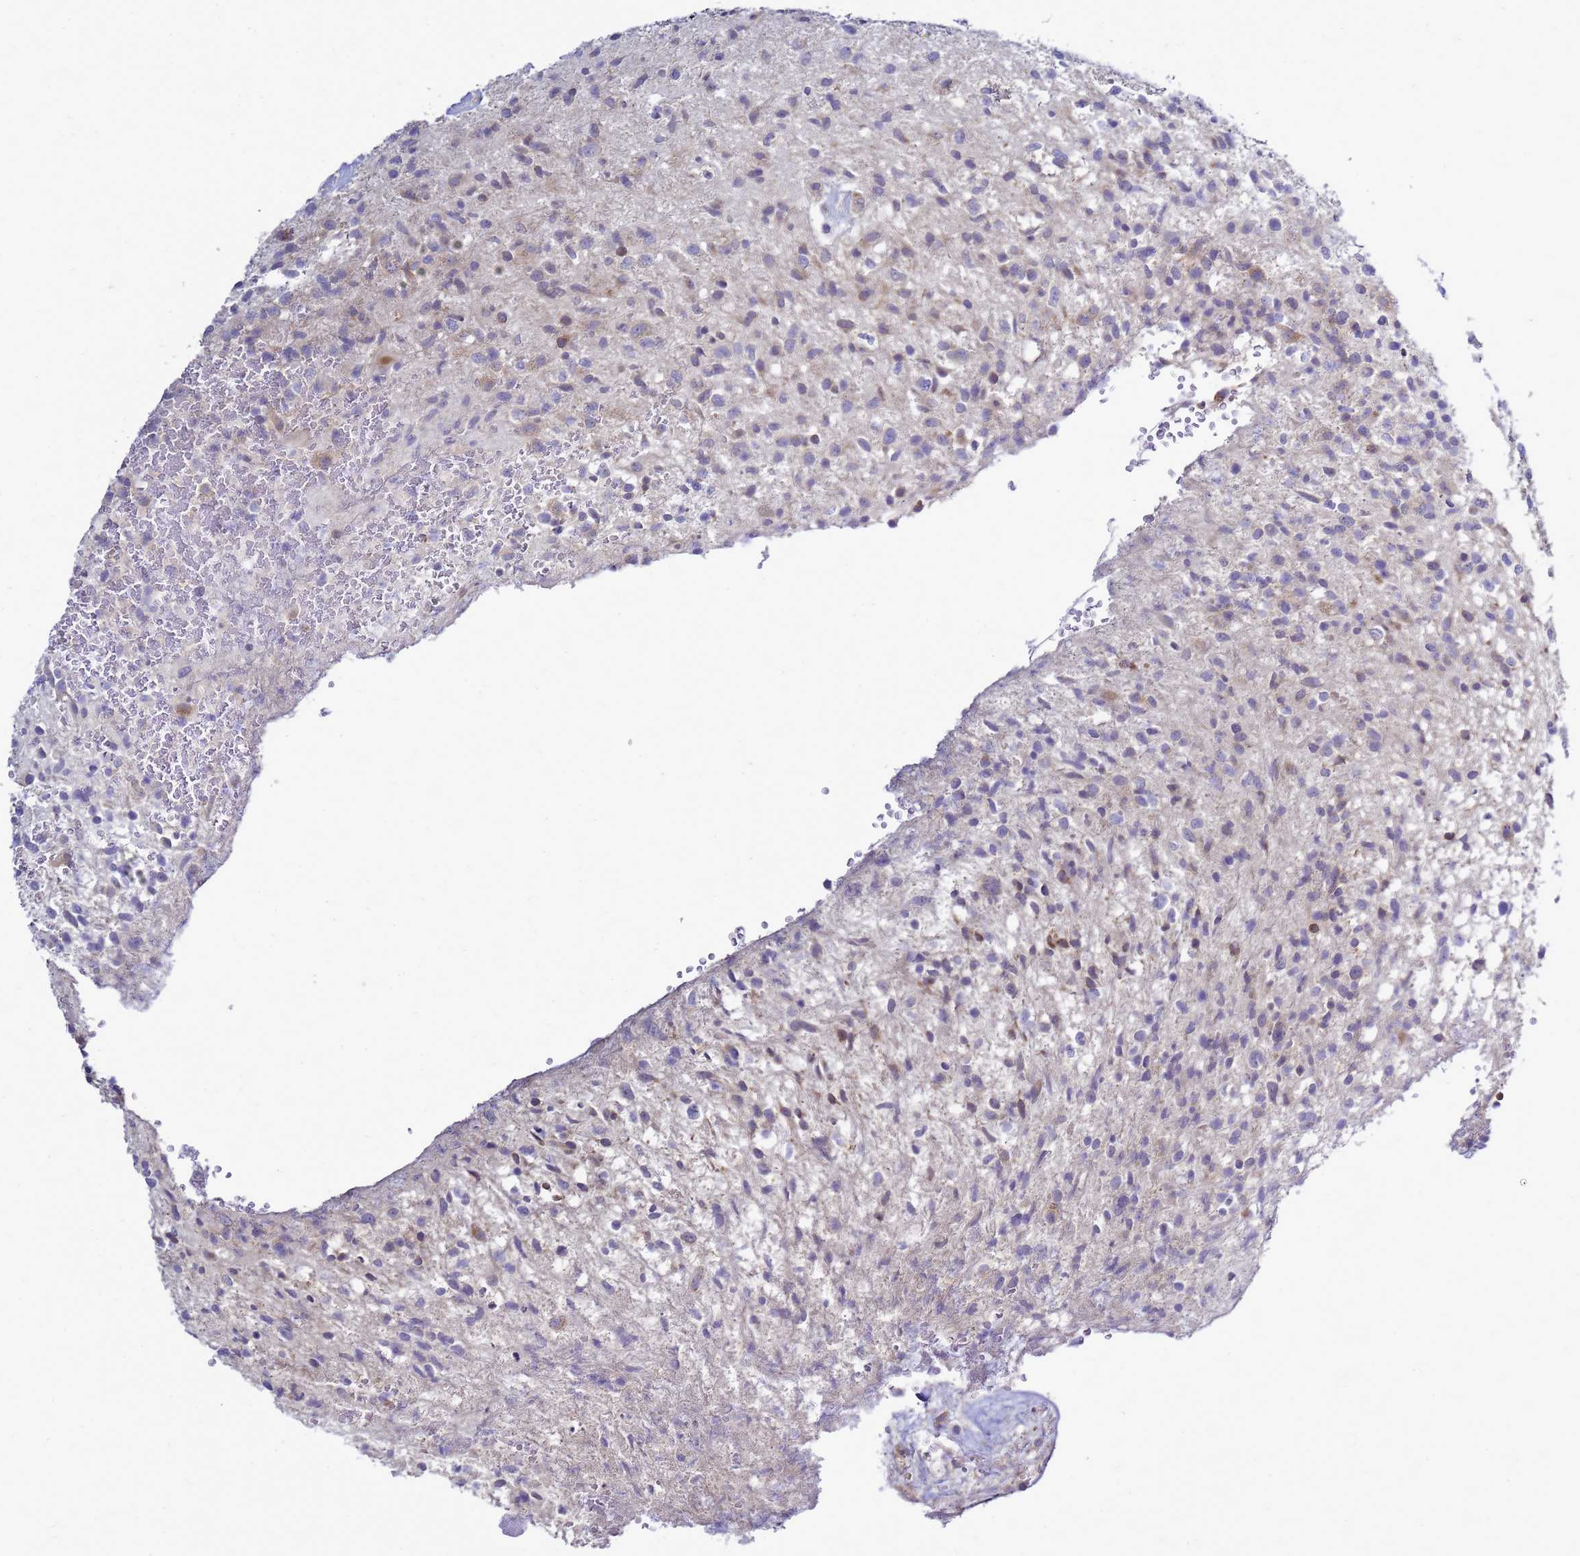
{"staining": {"intensity": "negative", "quantity": "none", "location": "none"}, "tissue": "glioma", "cell_type": "Tumor cells", "image_type": "cancer", "snomed": [{"axis": "morphology", "description": "Glioma, malignant, High grade"}, {"axis": "topography", "description": "Brain"}], "caption": "Glioma was stained to show a protein in brown. There is no significant expression in tumor cells. The staining is performed using DAB (3,3'-diaminobenzidine) brown chromogen with nuclei counter-stained in using hematoxylin.", "gene": "MON1B", "patient": {"sex": "male", "age": 56}}